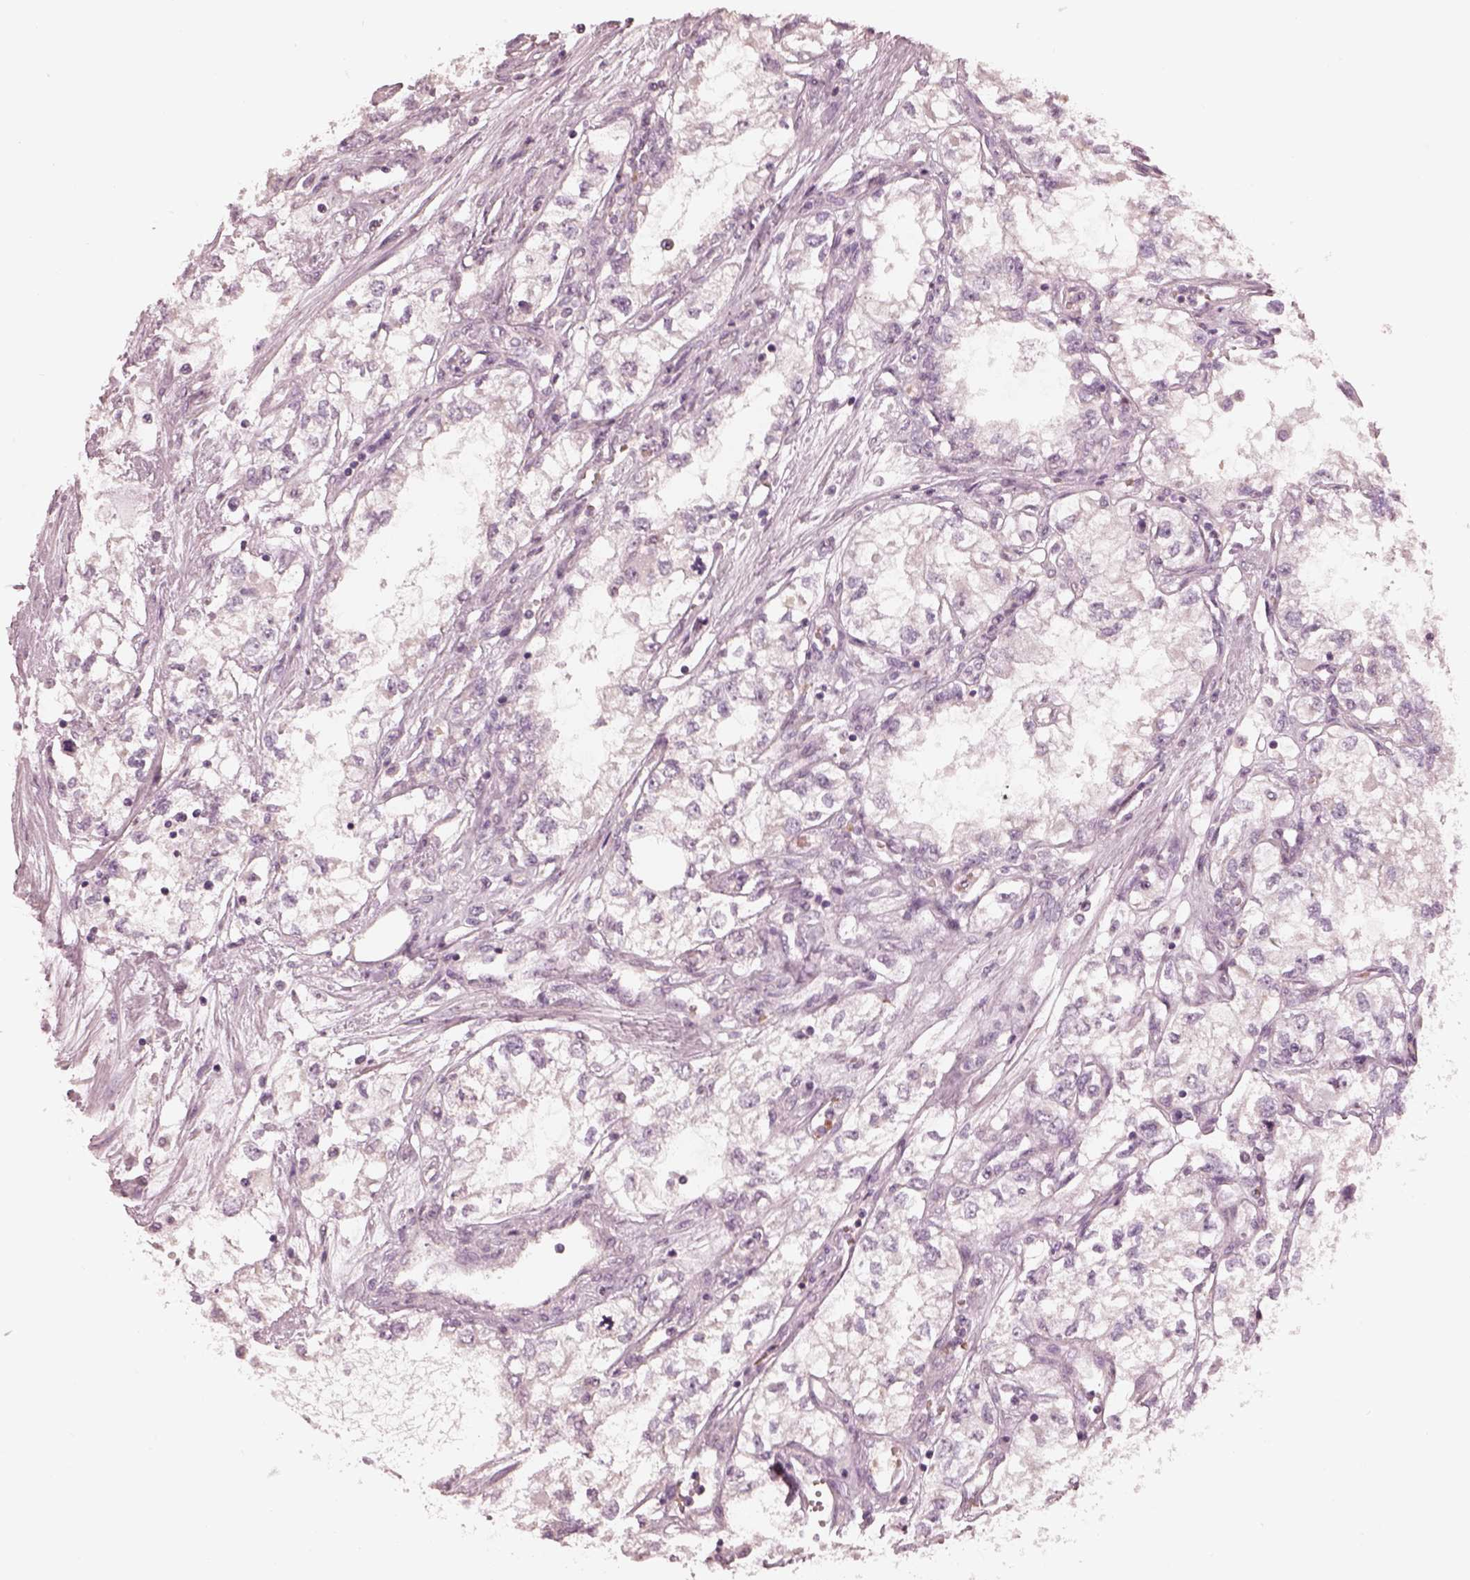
{"staining": {"intensity": "negative", "quantity": "none", "location": "none"}, "tissue": "renal cancer", "cell_type": "Tumor cells", "image_type": "cancer", "snomed": [{"axis": "morphology", "description": "Adenocarcinoma, NOS"}, {"axis": "topography", "description": "Kidney"}], "caption": "DAB (3,3'-diaminobenzidine) immunohistochemical staining of human renal adenocarcinoma reveals no significant expression in tumor cells. (Immunohistochemistry (ihc), brightfield microscopy, high magnification).", "gene": "ANKLE1", "patient": {"sex": "female", "age": 59}}